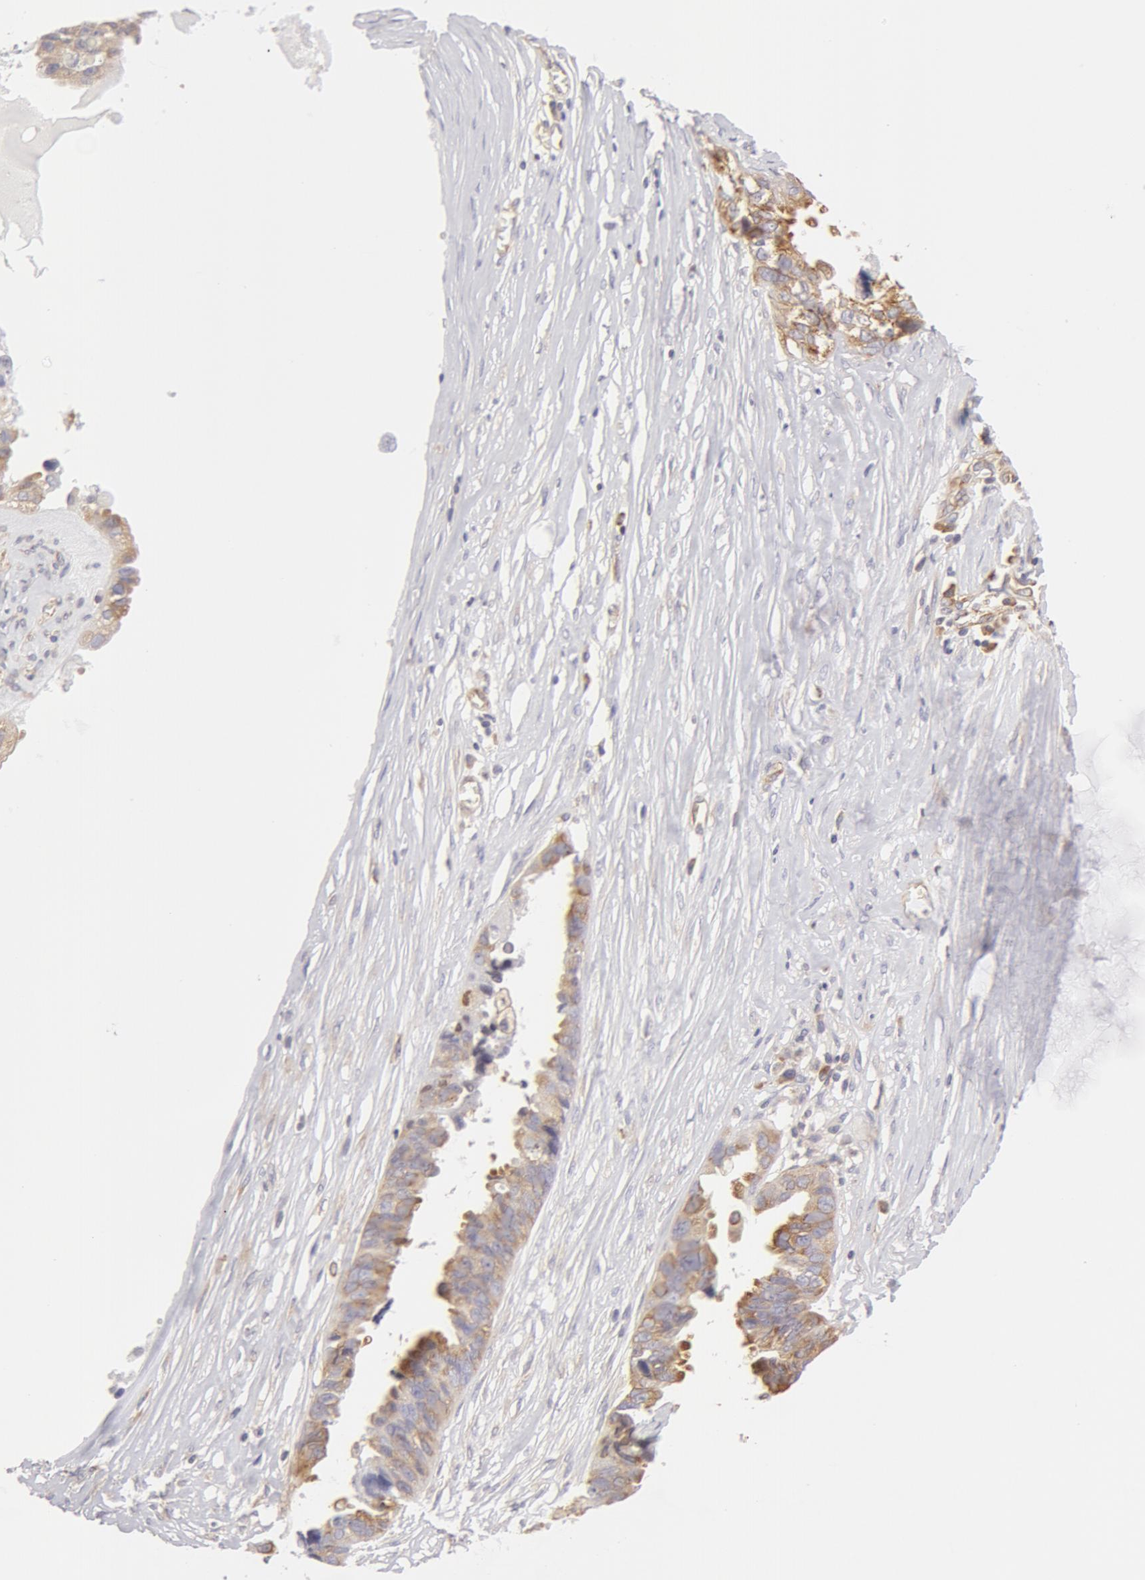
{"staining": {"intensity": "negative", "quantity": "none", "location": "none"}, "tissue": "ovarian cancer", "cell_type": "Tumor cells", "image_type": "cancer", "snomed": [{"axis": "morphology", "description": "Carcinoma, endometroid"}, {"axis": "topography", "description": "Ovary"}], "caption": "DAB (3,3'-diaminobenzidine) immunohistochemical staining of human ovarian endometroid carcinoma displays no significant positivity in tumor cells.", "gene": "DDX3Y", "patient": {"sex": "female", "age": 85}}